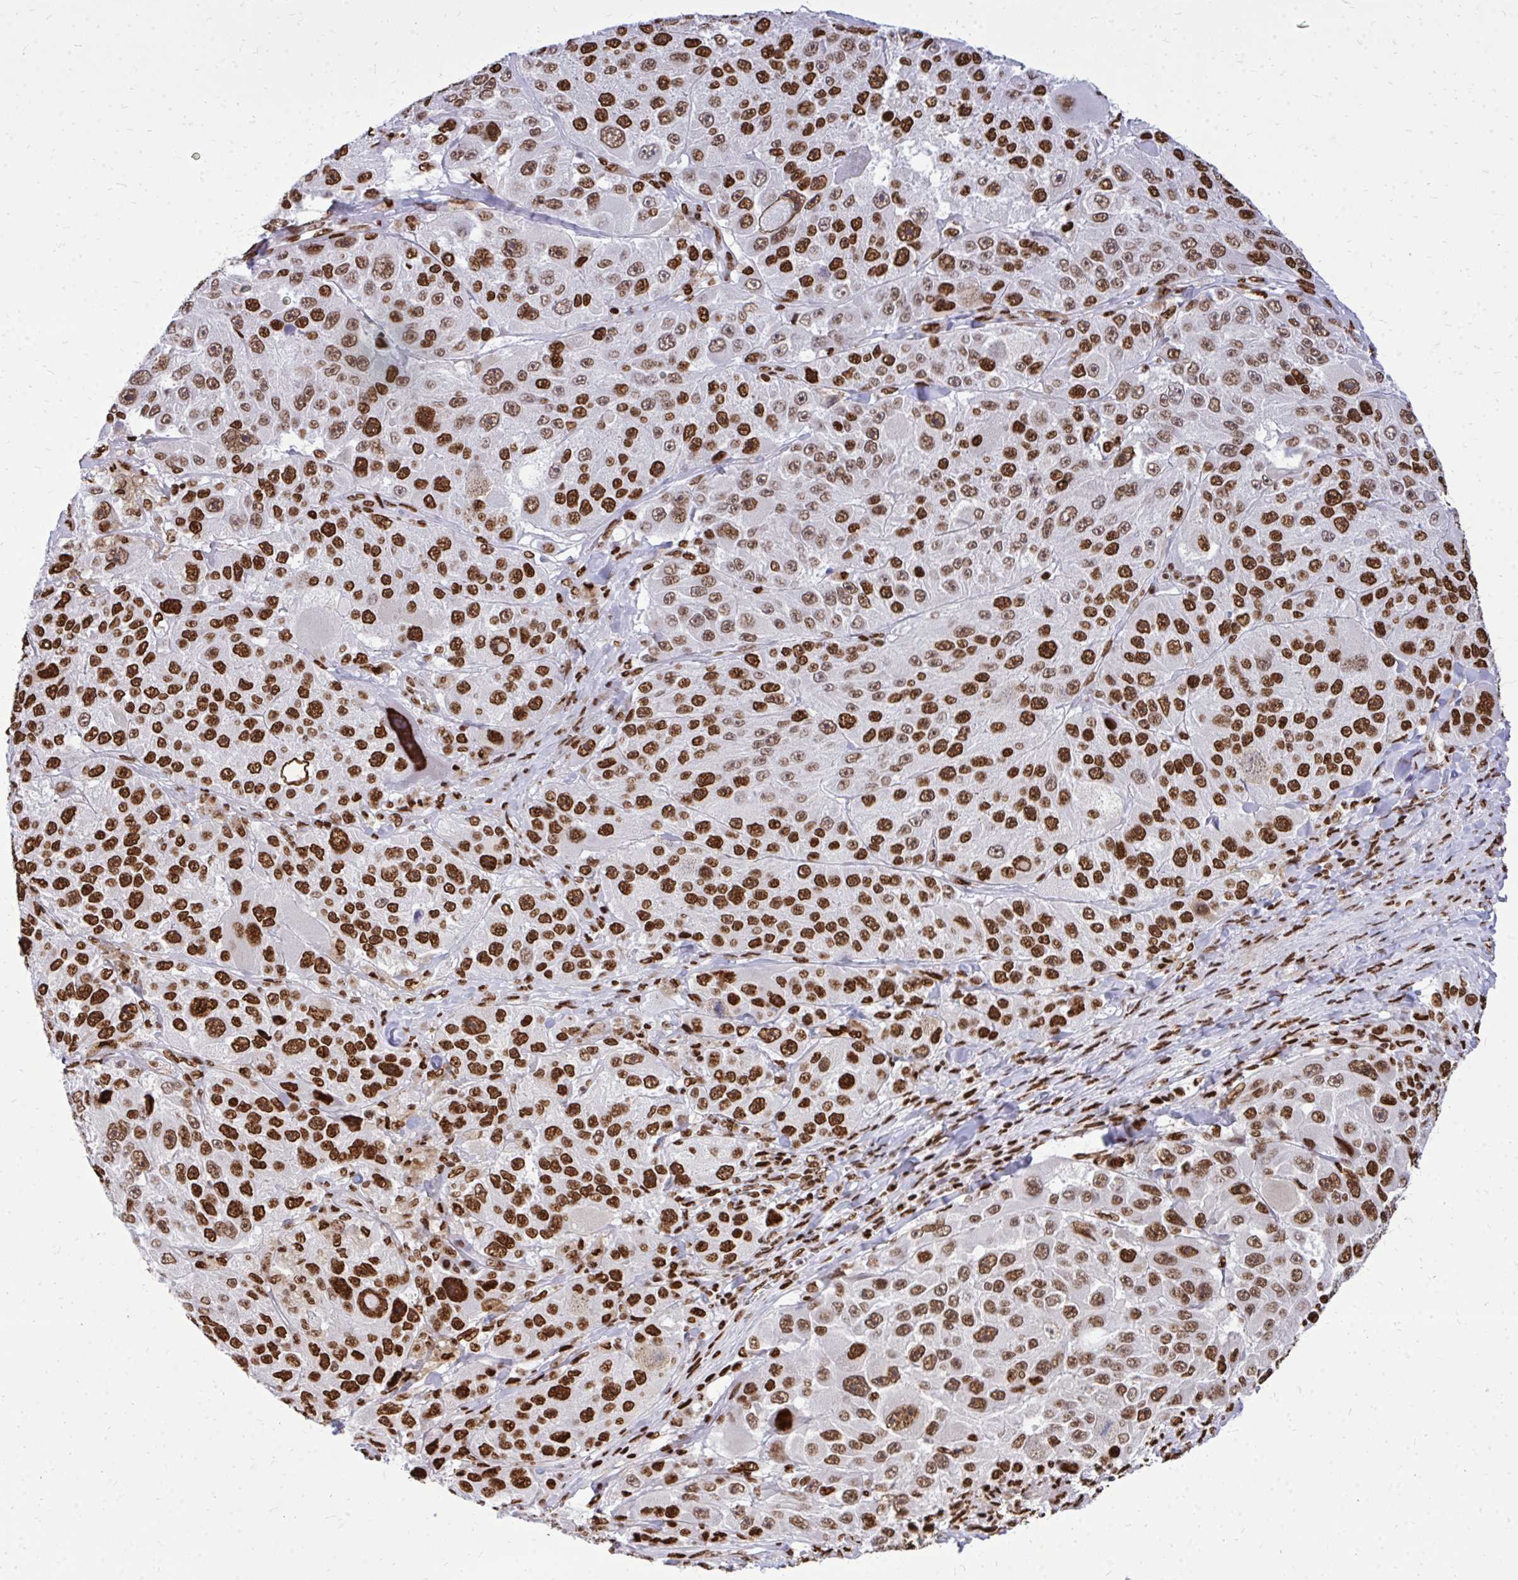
{"staining": {"intensity": "strong", "quantity": ">75%", "location": "nuclear"}, "tissue": "melanoma", "cell_type": "Tumor cells", "image_type": "cancer", "snomed": [{"axis": "morphology", "description": "Malignant melanoma, Metastatic site"}, {"axis": "topography", "description": "Lymph node"}], "caption": "The photomicrograph shows immunohistochemical staining of melanoma. There is strong nuclear expression is identified in approximately >75% of tumor cells. The protein is stained brown, and the nuclei are stained in blue (DAB IHC with brightfield microscopy, high magnification).", "gene": "TBL1Y", "patient": {"sex": "male", "age": 62}}